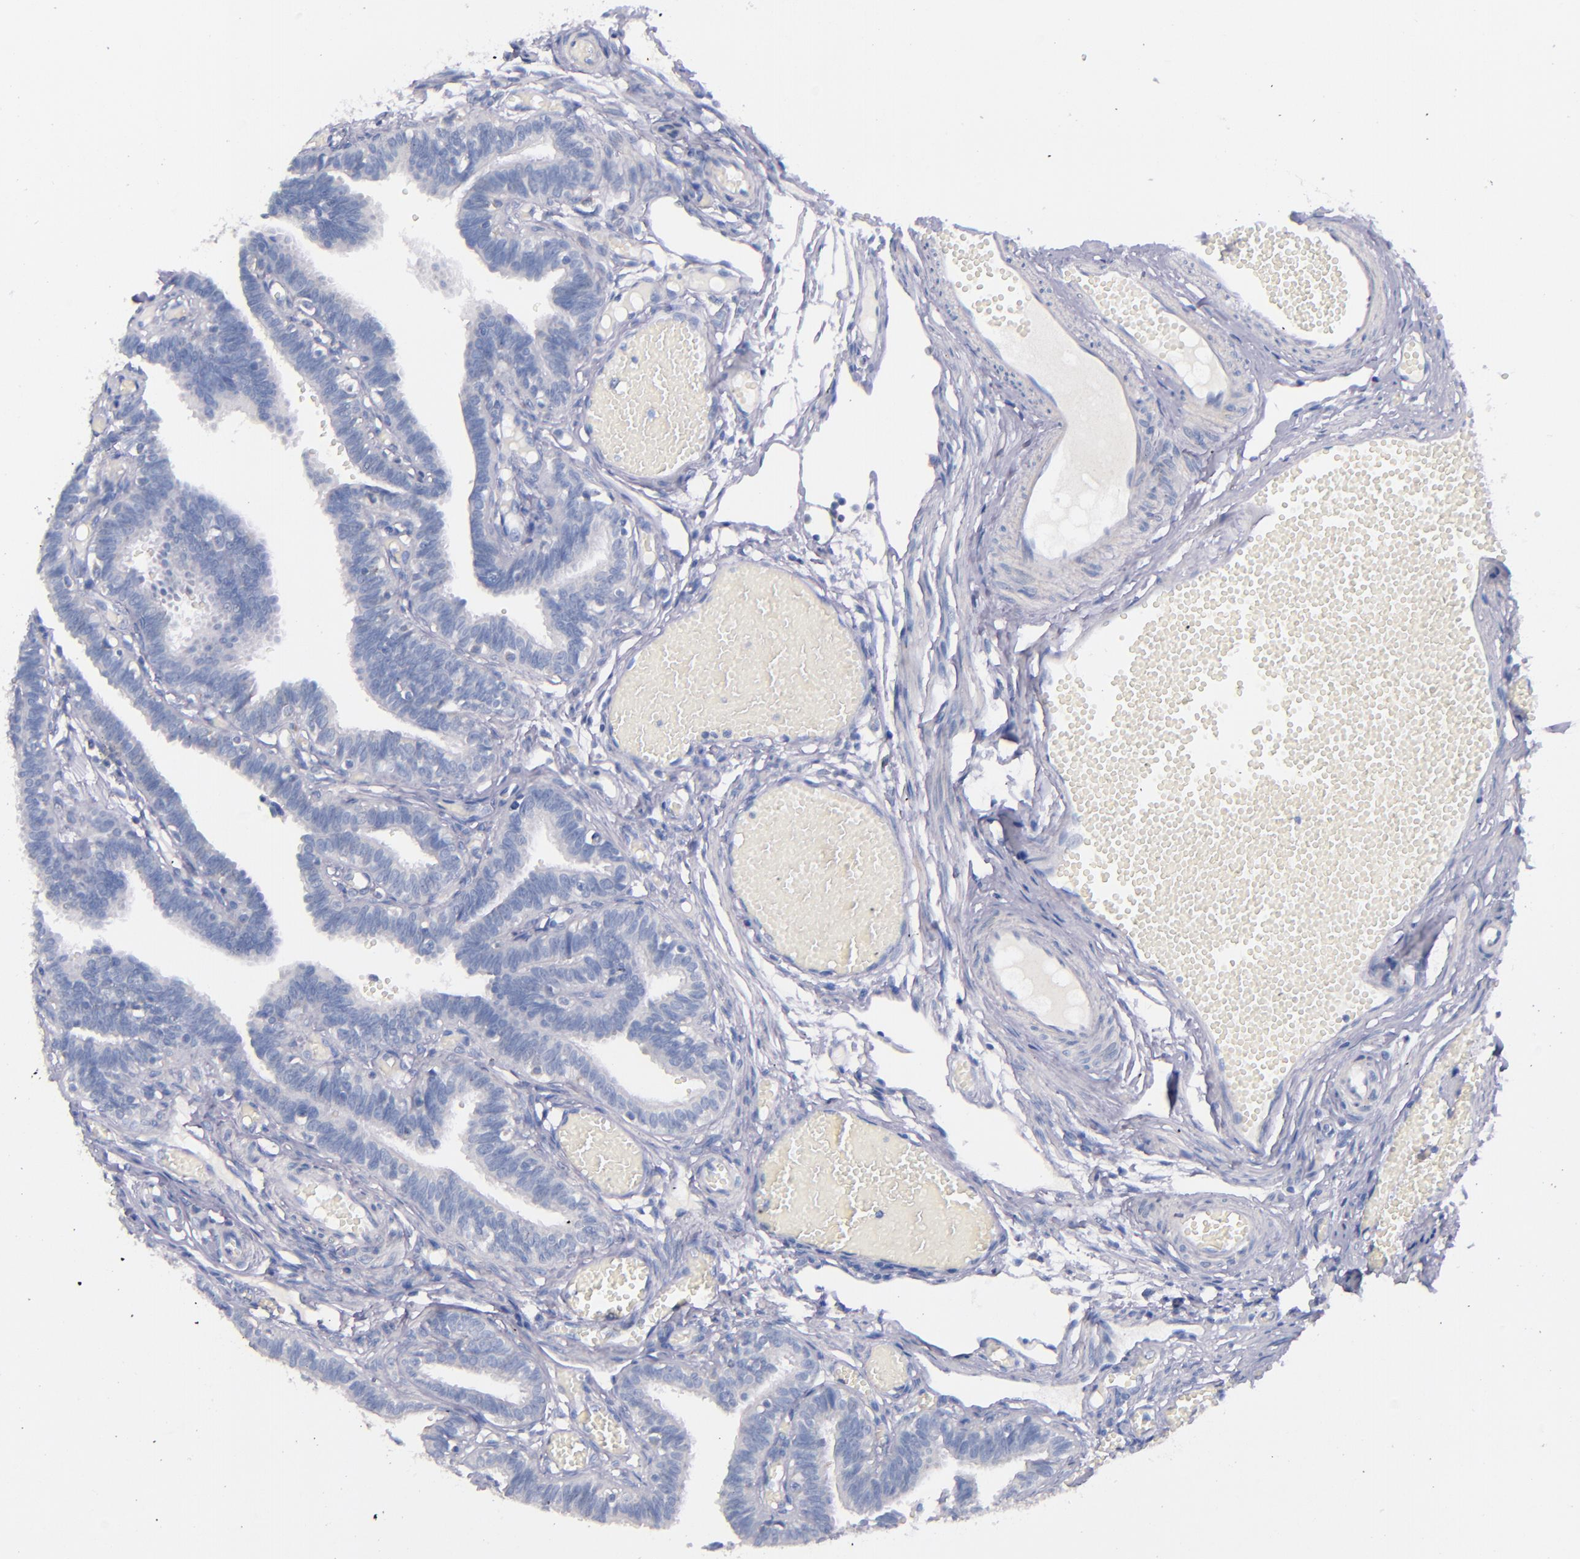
{"staining": {"intensity": "negative", "quantity": "none", "location": "none"}, "tissue": "fallopian tube", "cell_type": "Glandular cells", "image_type": "normal", "snomed": [{"axis": "morphology", "description": "Normal tissue, NOS"}, {"axis": "topography", "description": "Fallopian tube"}], "caption": "Immunohistochemical staining of benign fallopian tube shows no significant positivity in glandular cells.", "gene": "CNTNAP2", "patient": {"sex": "female", "age": 29}}